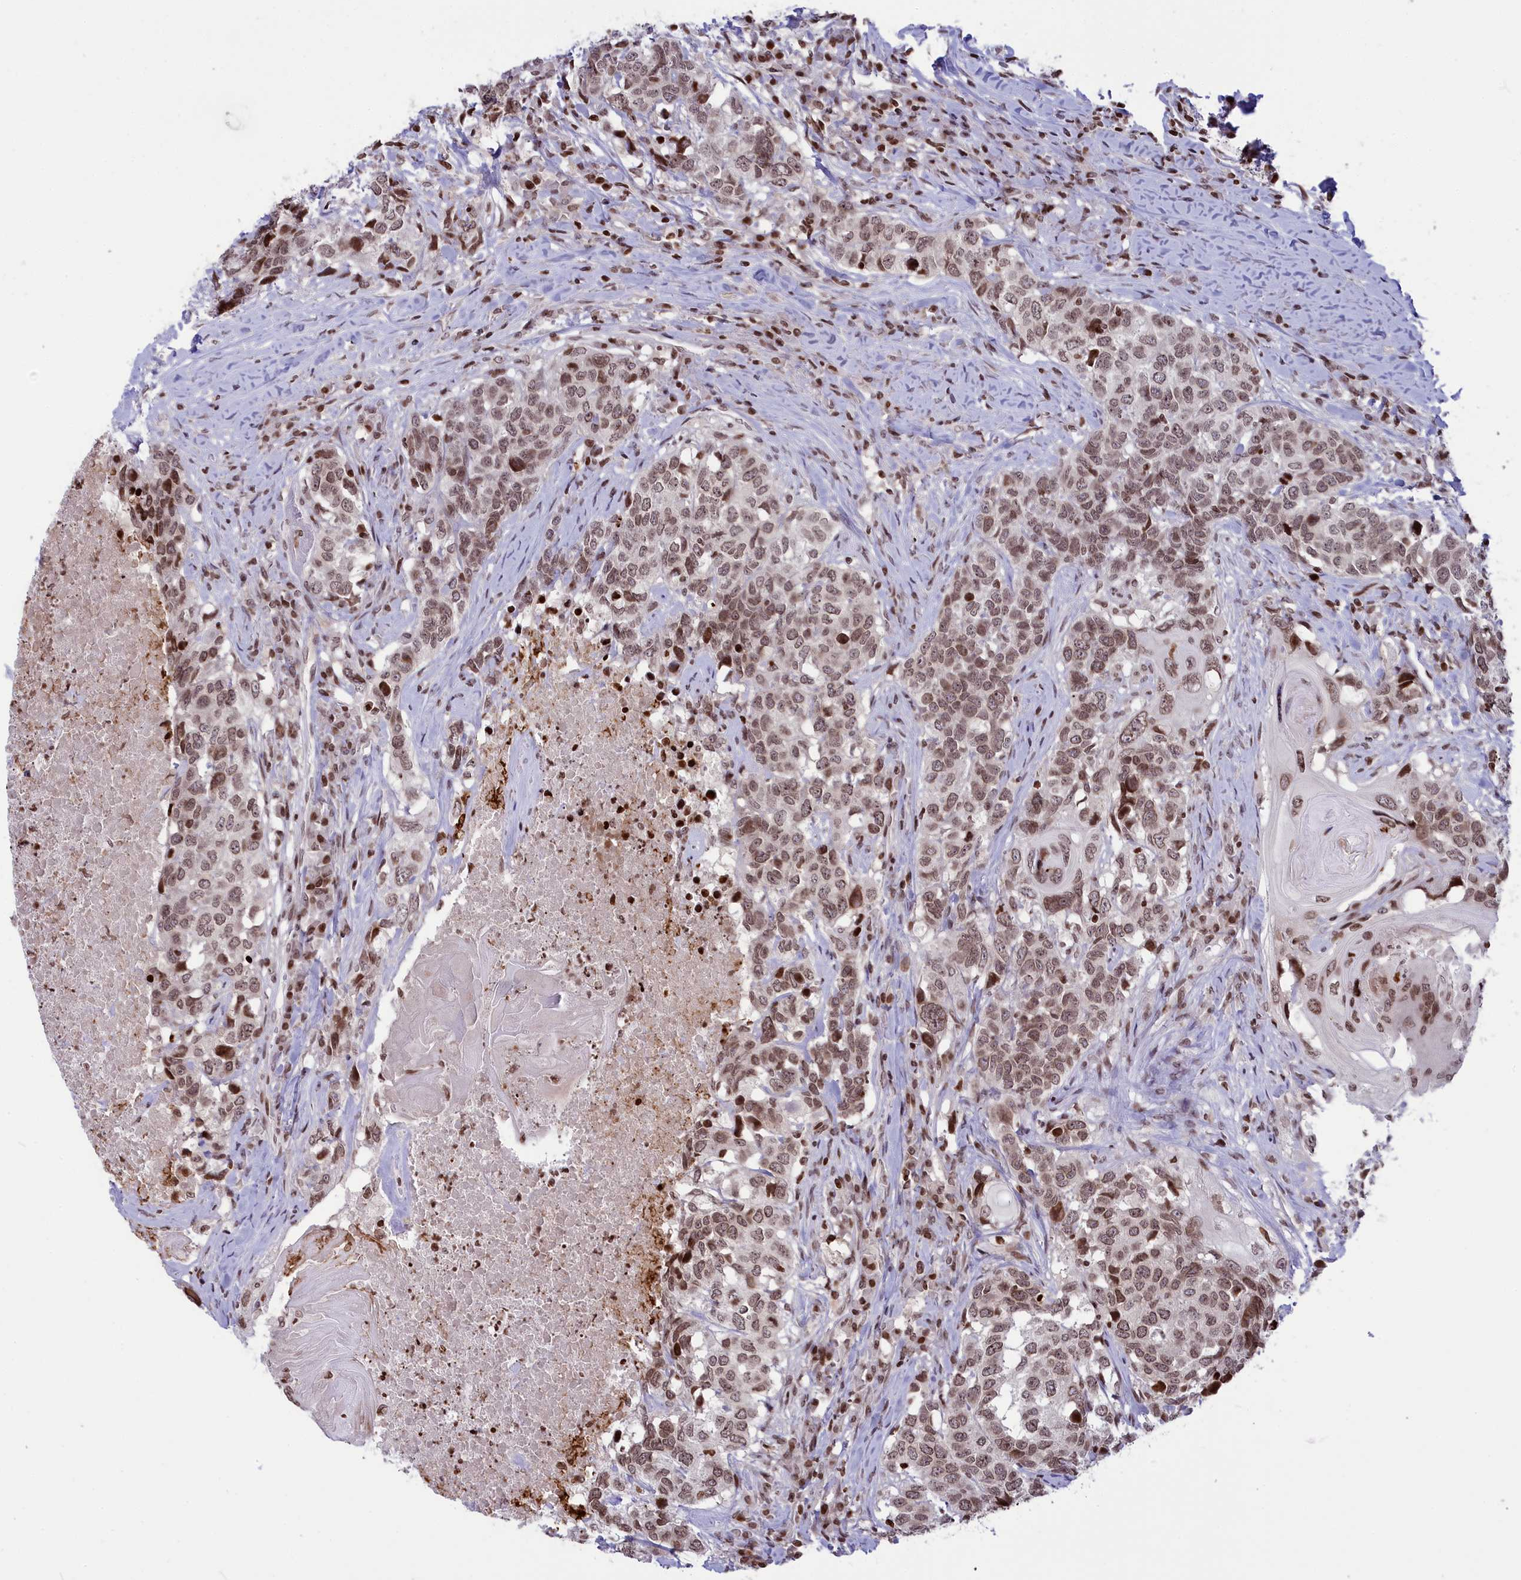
{"staining": {"intensity": "moderate", "quantity": ">75%", "location": "nuclear"}, "tissue": "head and neck cancer", "cell_type": "Tumor cells", "image_type": "cancer", "snomed": [{"axis": "morphology", "description": "Squamous cell carcinoma, NOS"}, {"axis": "topography", "description": "Head-Neck"}], "caption": "Tumor cells show moderate nuclear positivity in about >75% of cells in head and neck cancer (squamous cell carcinoma).", "gene": "TET2", "patient": {"sex": "male", "age": 66}}